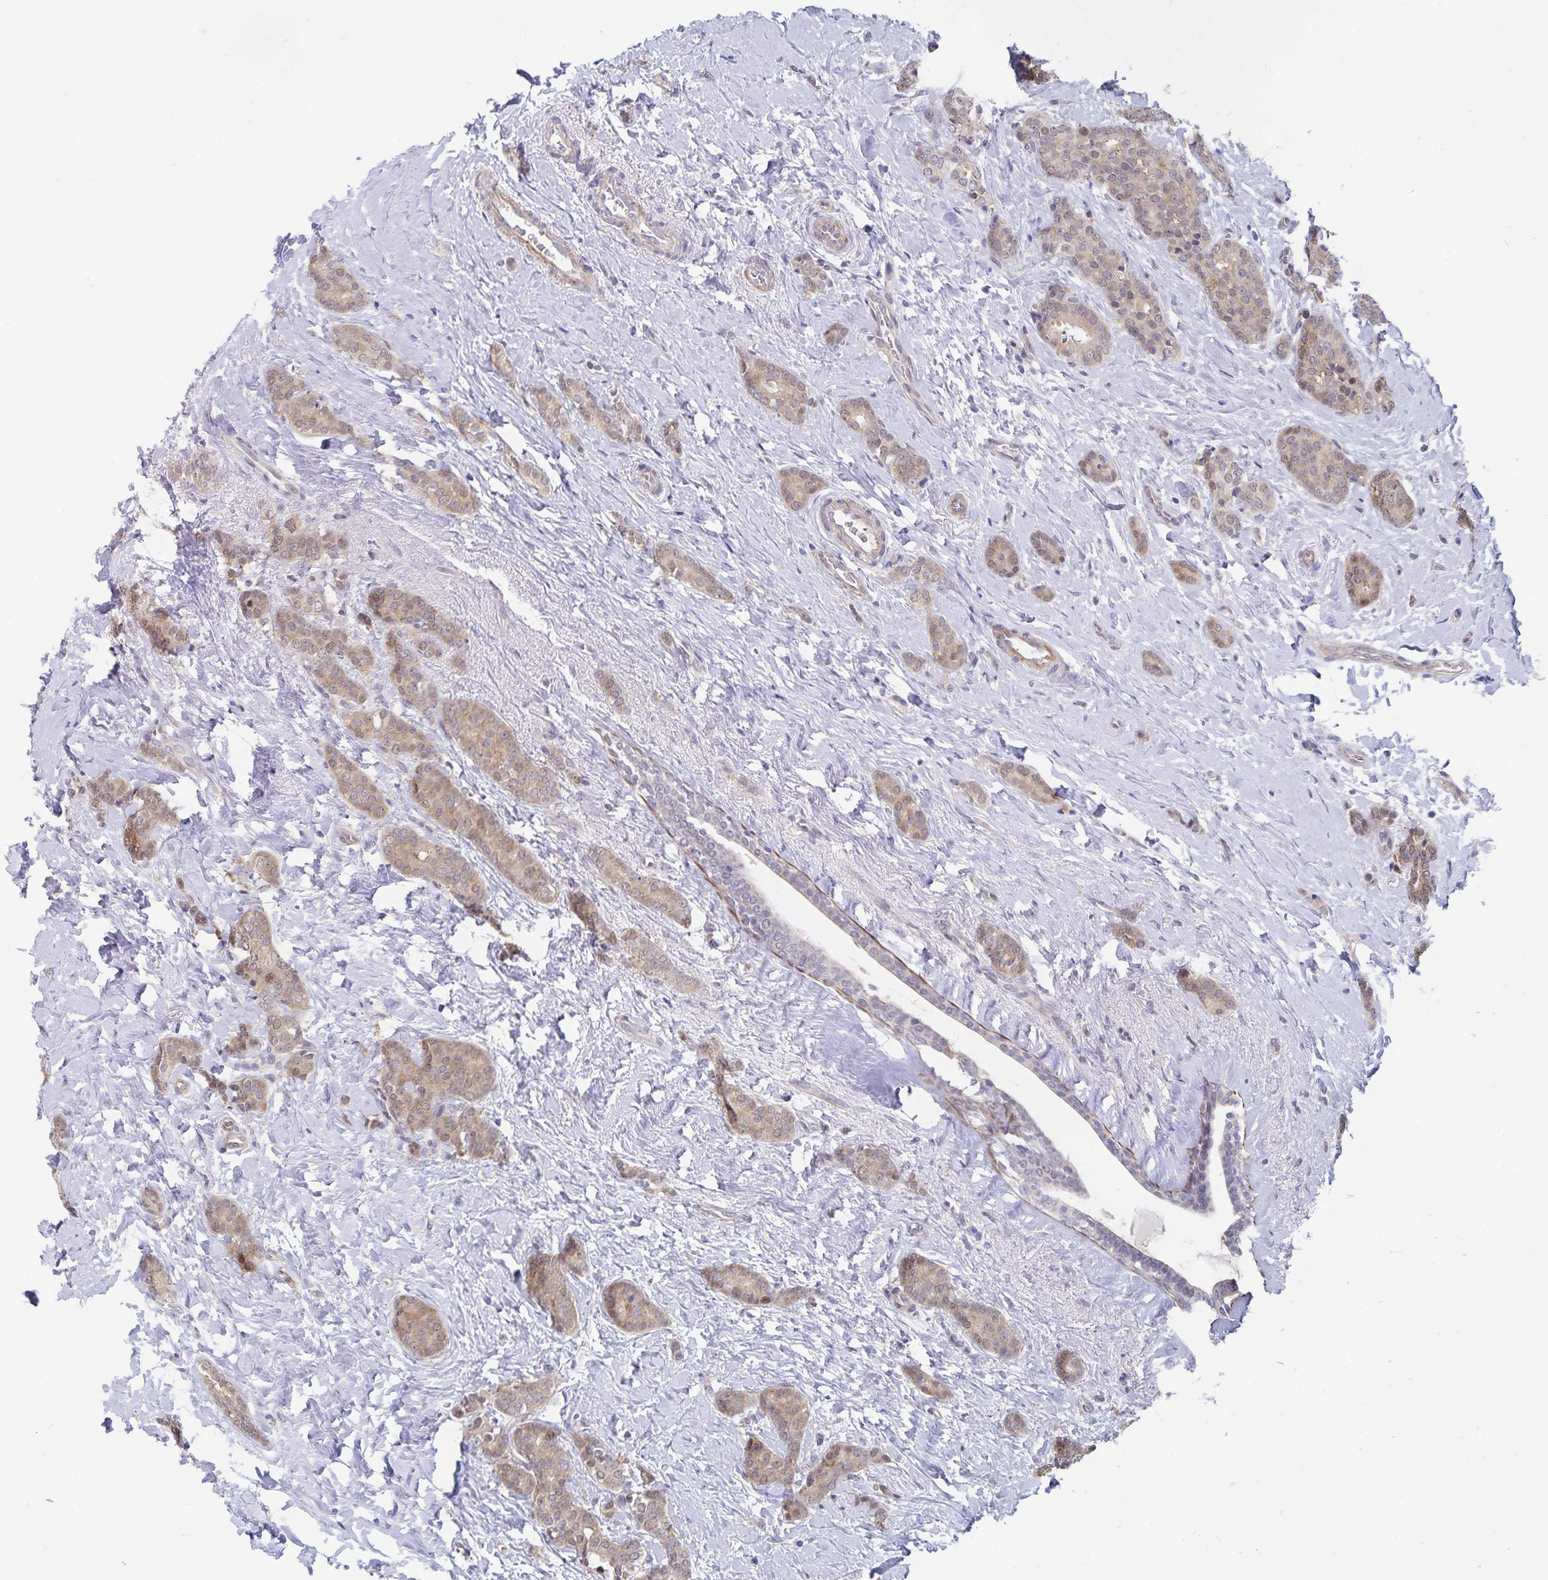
{"staining": {"intensity": "weak", "quantity": ">75%", "location": "cytoplasmic/membranous,nuclear"}, "tissue": "breast cancer", "cell_type": "Tumor cells", "image_type": "cancer", "snomed": [{"axis": "morphology", "description": "Normal tissue, NOS"}, {"axis": "morphology", "description": "Duct carcinoma"}, {"axis": "topography", "description": "Breast"}], "caption": "Immunohistochemistry photomicrograph of breast cancer (invasive ductal carcinoma) stained for a protein (brown), which shows low levels of weak cytoplasmic/membranous and nuclear expression in approximately >75% of tumor cells.", "gene": "BAG6", "patient": {"sex": "female", "age": 77}}